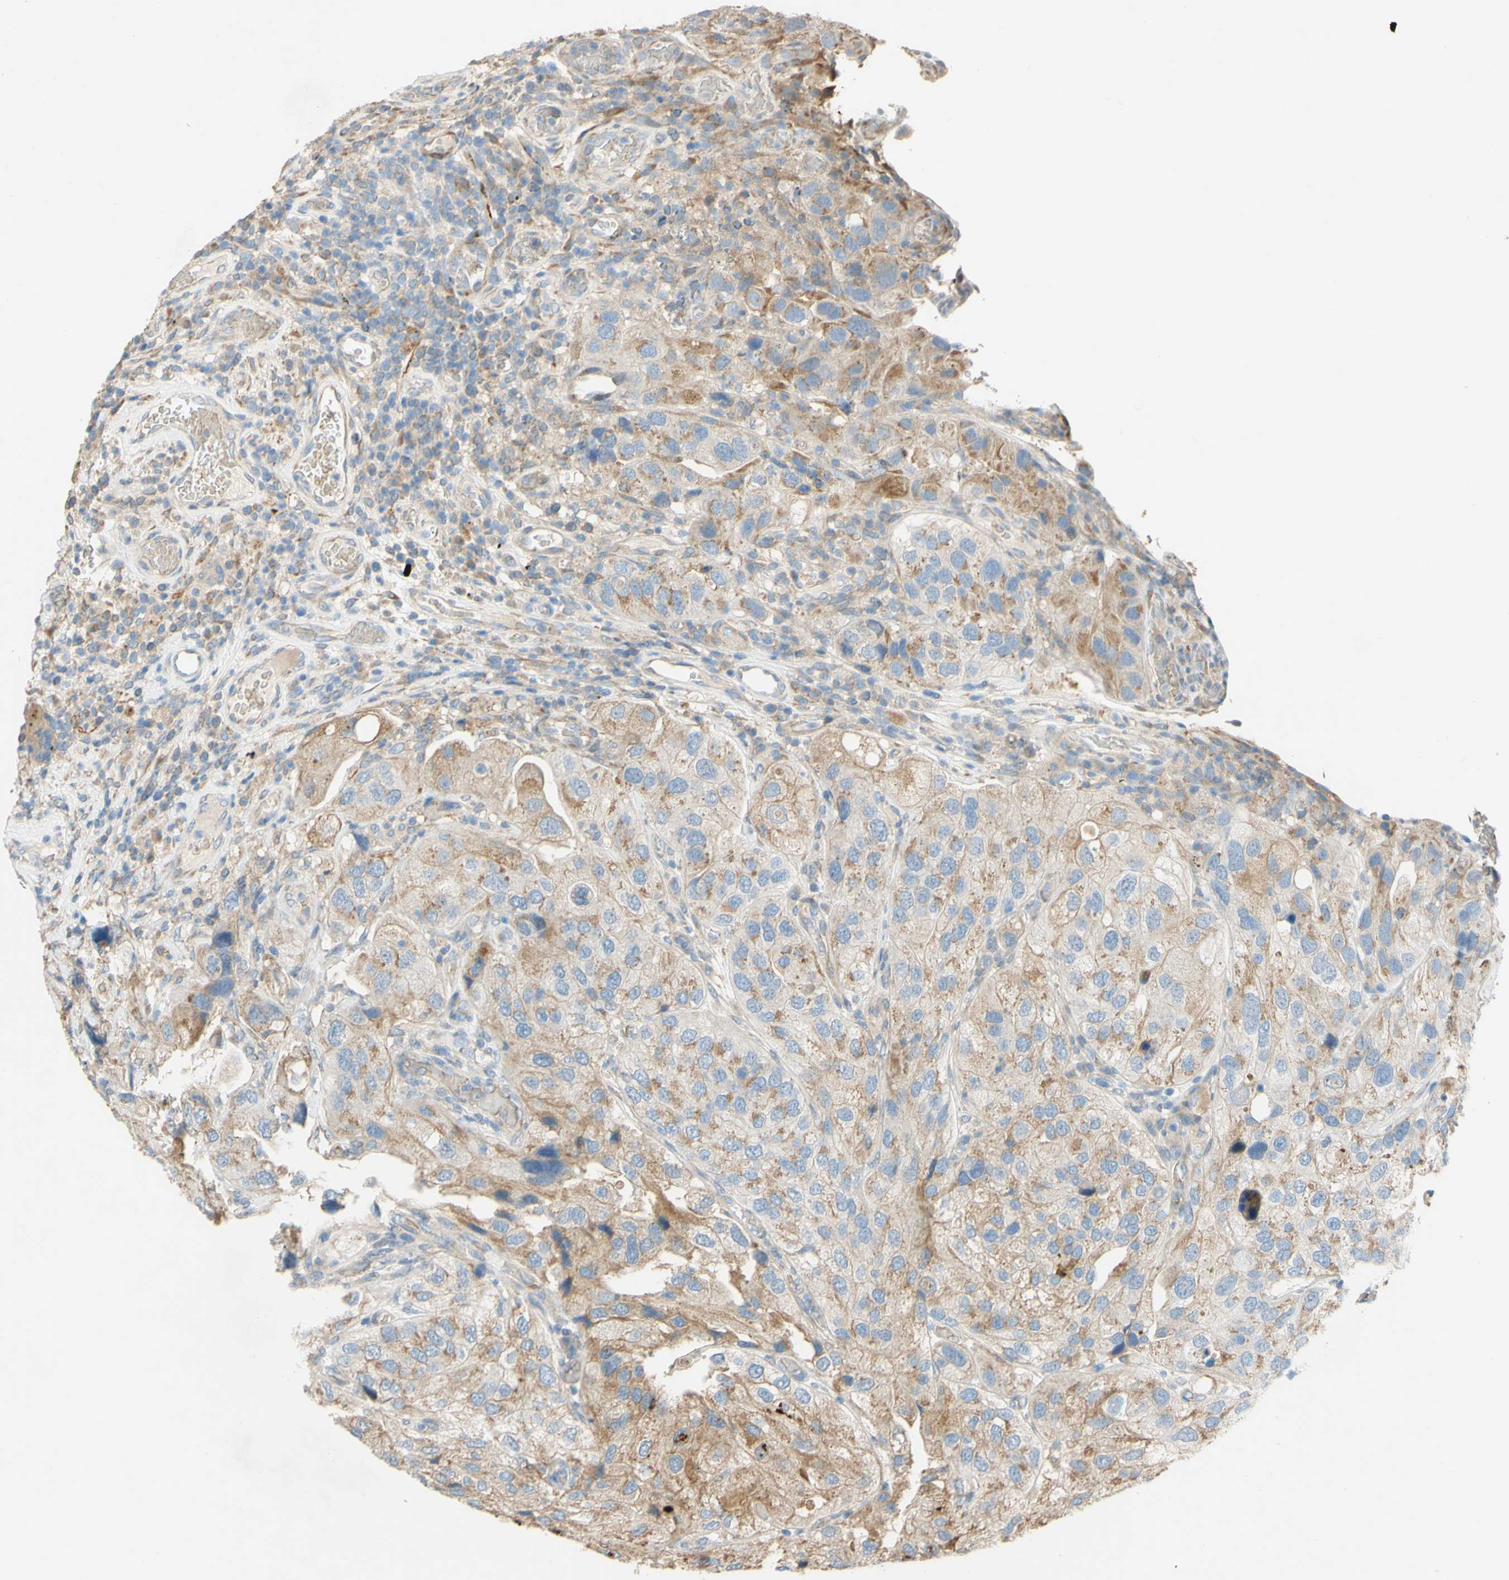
{"staining": {"intensity": "moderate", "quantity": ">75%", "location": "cytoplasmic/membranous"}, "tissue": "urothelial cancer", "cell_type": "Tumor cells", "image_type": "cancer", "snomed": [{"axis": "morphology", "description": "Urothelial carcinoma, High grade"}, {"axis": "topography", "description": "Urinary bladder"}], "caption": "Urothelial cancer stained for a protein (brown) displays moderate cytoplasmic/membranous positive staining in approximately >75% of tumor cells.", "gene": "DKK3", "patient": {"sex": "female", "age": 64}}